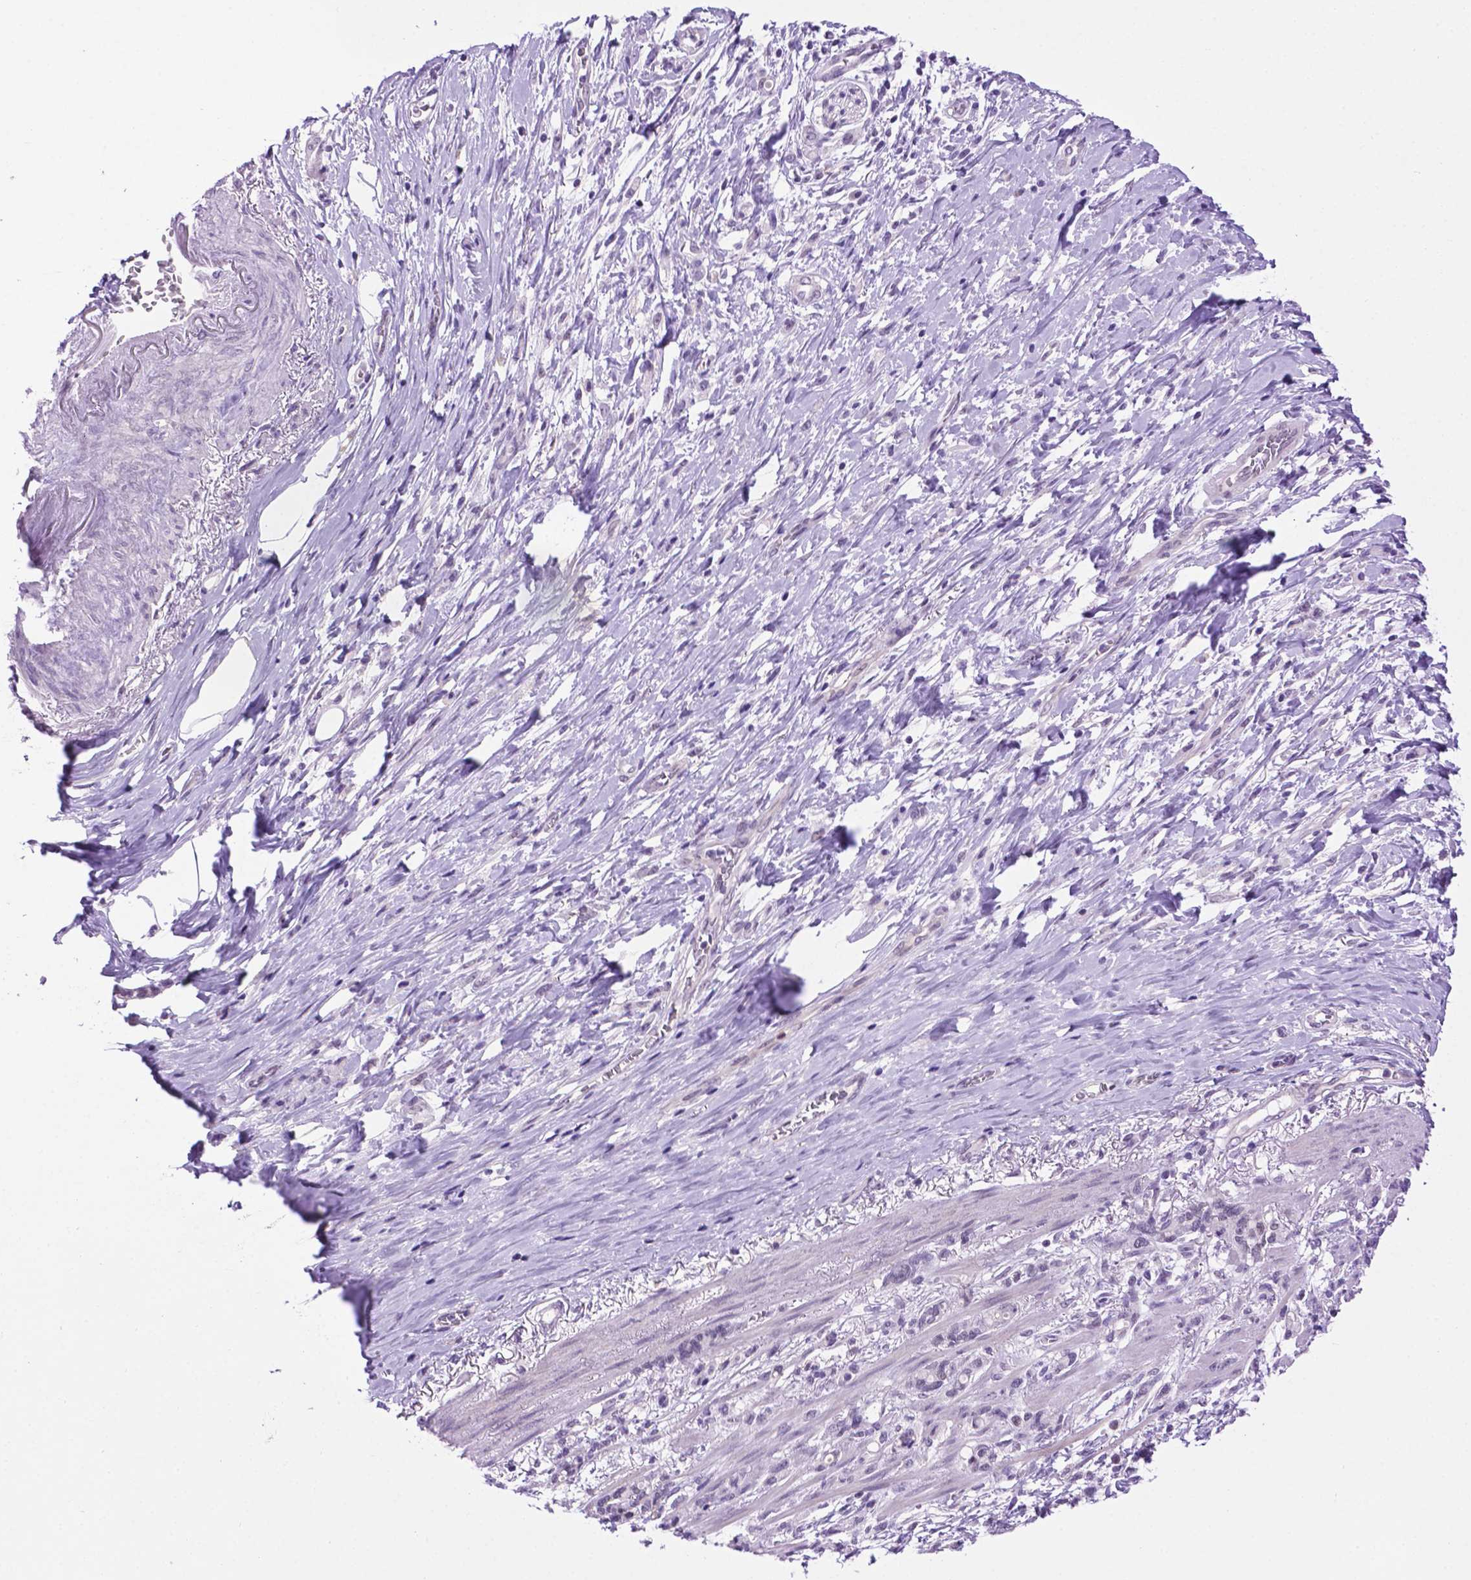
{"staining": {"intensity": "negative", "quantity": "none", "location": "none"}, "tissue": "stomach cancer", "cell_type": "Tumor cells", "image_type": "cancer", "snomed": [{"axis": "morphology", "description": "Adenocarcinoma, NOS"}, {"axis": "topography", "description": "Stomach"}], "caption": "Image shows no significant protein positivity in tumor cells of stomach cancer (adenocarcinoma).", "gene": "TACSTD2", "patient": {"sex": "female", "age": 84}}